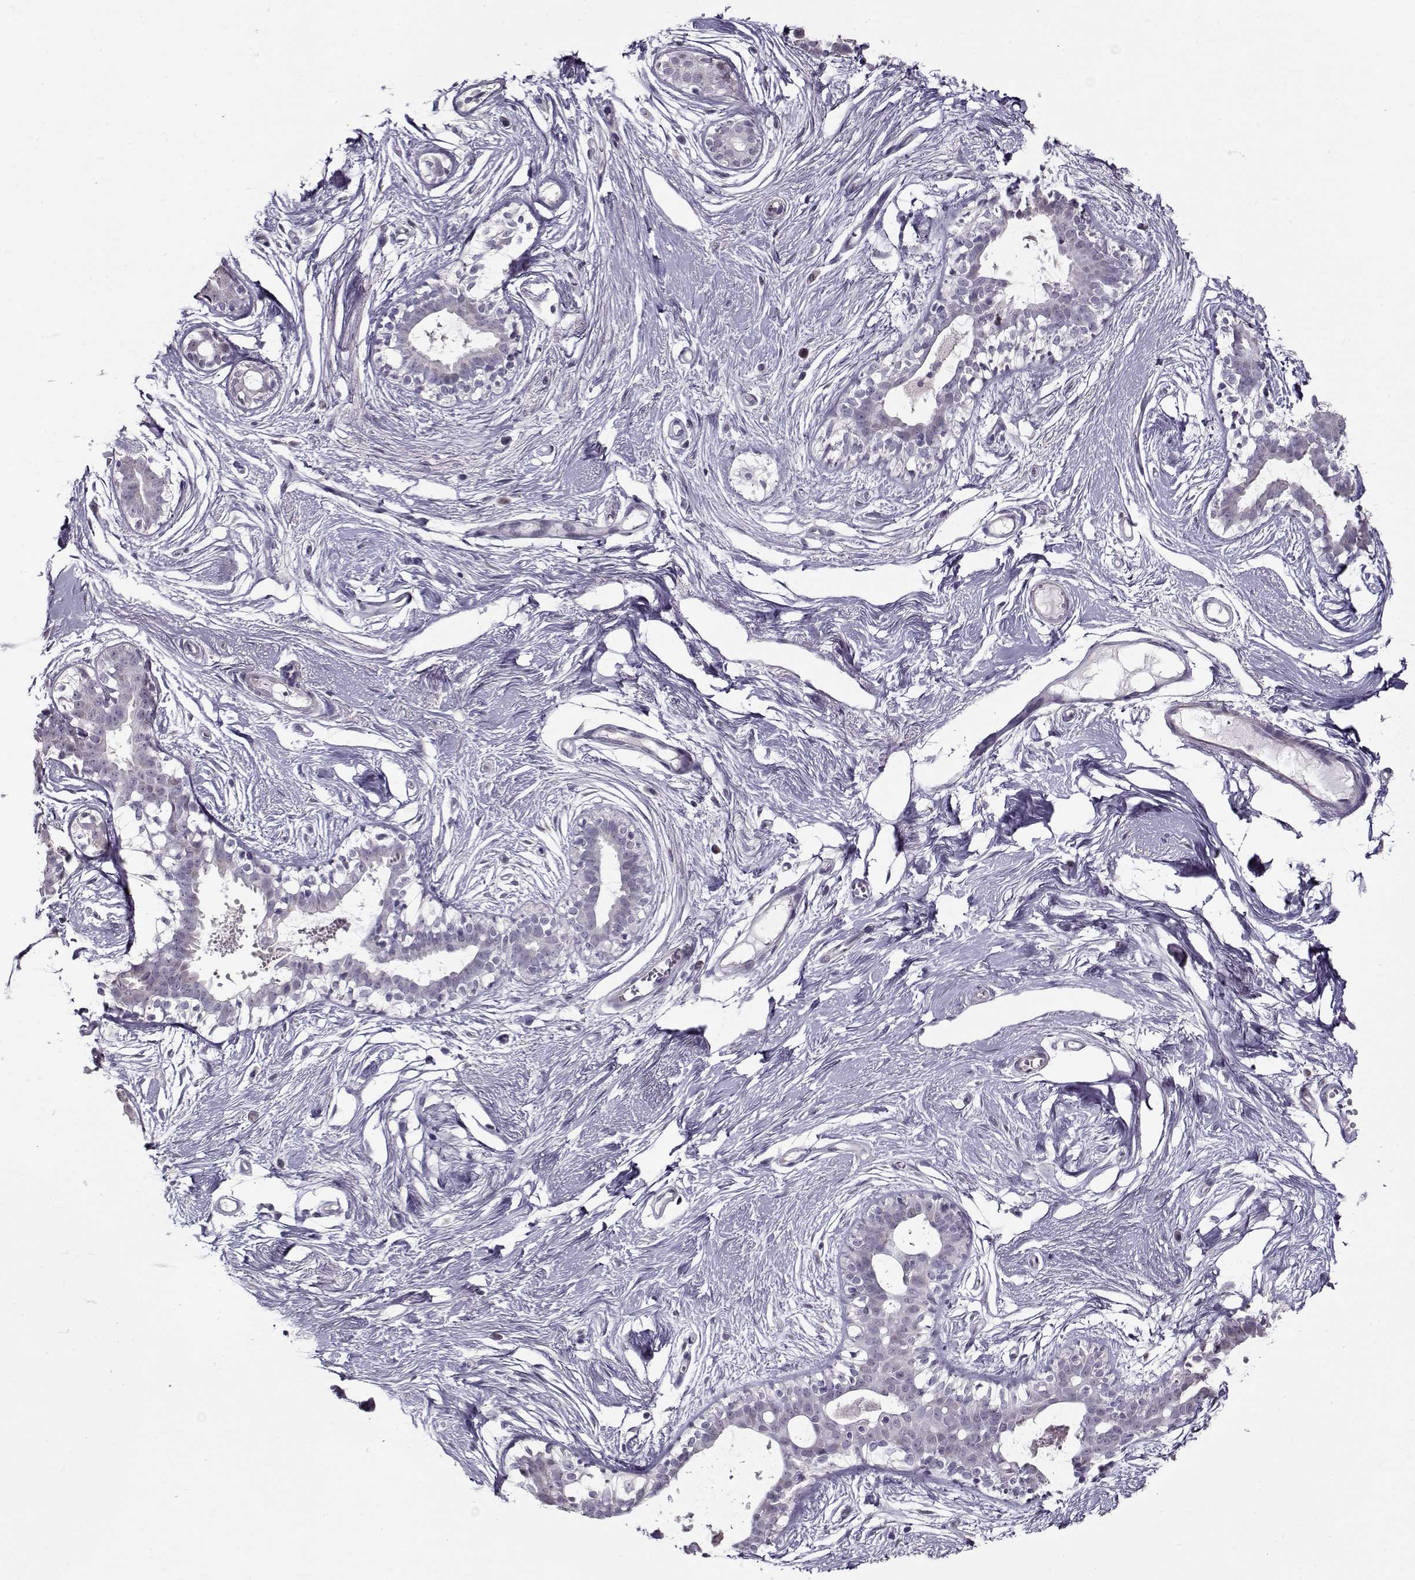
{"staining": {"intensity": "negative", "quantity": "none", "location": "none"}, "tissue": "breast", "cell_type": "Adipocytes", "image_type": "normal", "snomed": [{"axis": "morphology", "description": "Normal tissue, NOS"}, {"axis": "topography", "description": "Breast"}], "caption": "This is an immunohistochemistry micrograph of unremarkable human breast. There is no expression in adipocytes.", "gene": "SEC16B", "patient": {"sex": "female", "age": 49}}